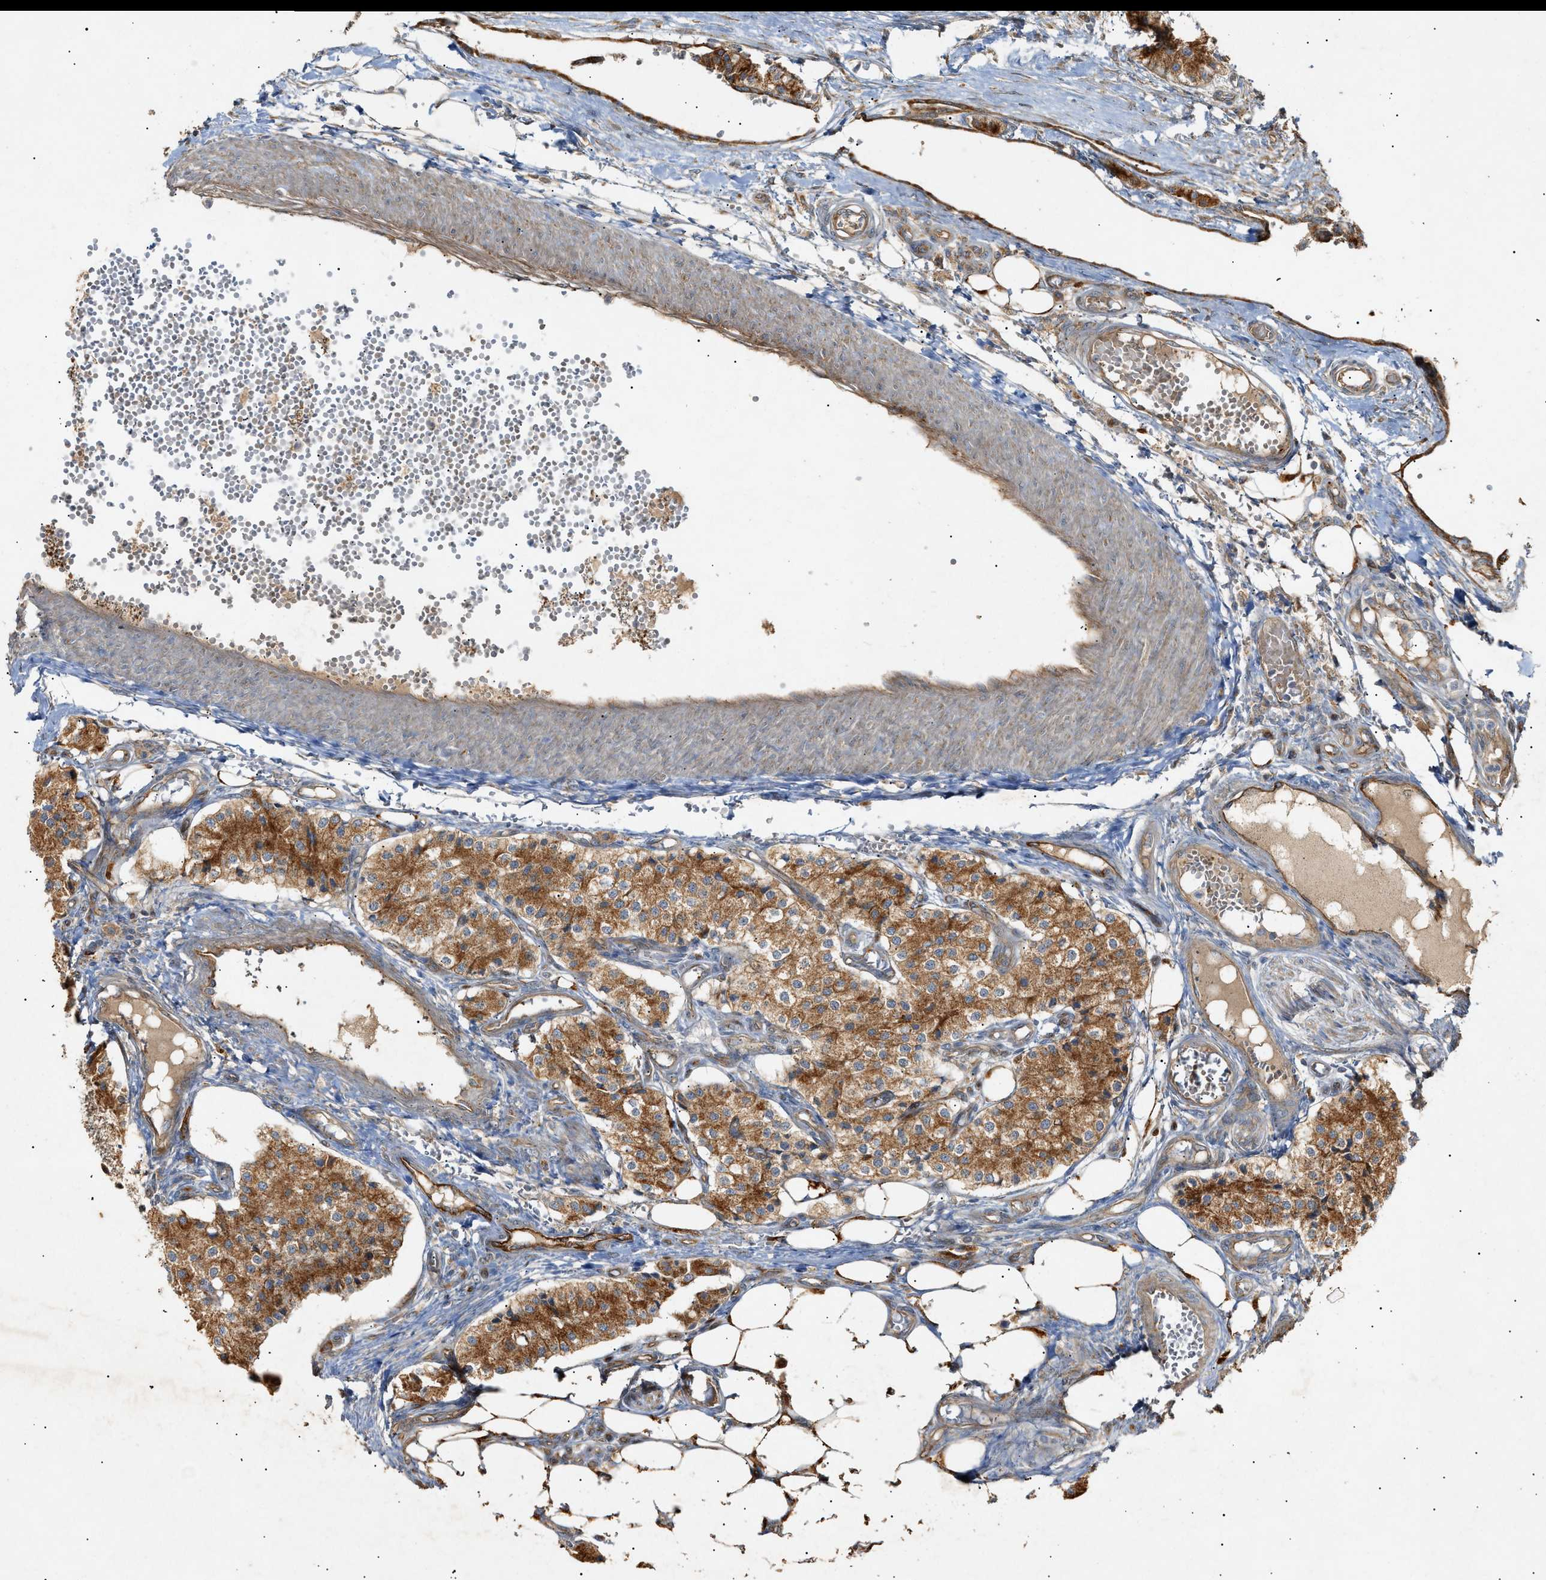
{"staining": {"intensity": "moderate", "quantity": ">75%", "location": "cytoplasmic/membranous"}, "tissue": "carcinoid", "cell_type": "Tumor cells", "image_type": "cancer", "snomed": [{"axis": "morphology", "description": "Carcinoid, malignant, NOS"}, {"axis": "topography", "description": "Colon"}], "caption": "Immunohistochemical staining of carcinoid shows medium levels of moderate cytoplasmic/membranous expression in approximately >75% of tumor cells.", "gene": "MTCH1", "patient": {"sex": "female", "age": 52}}